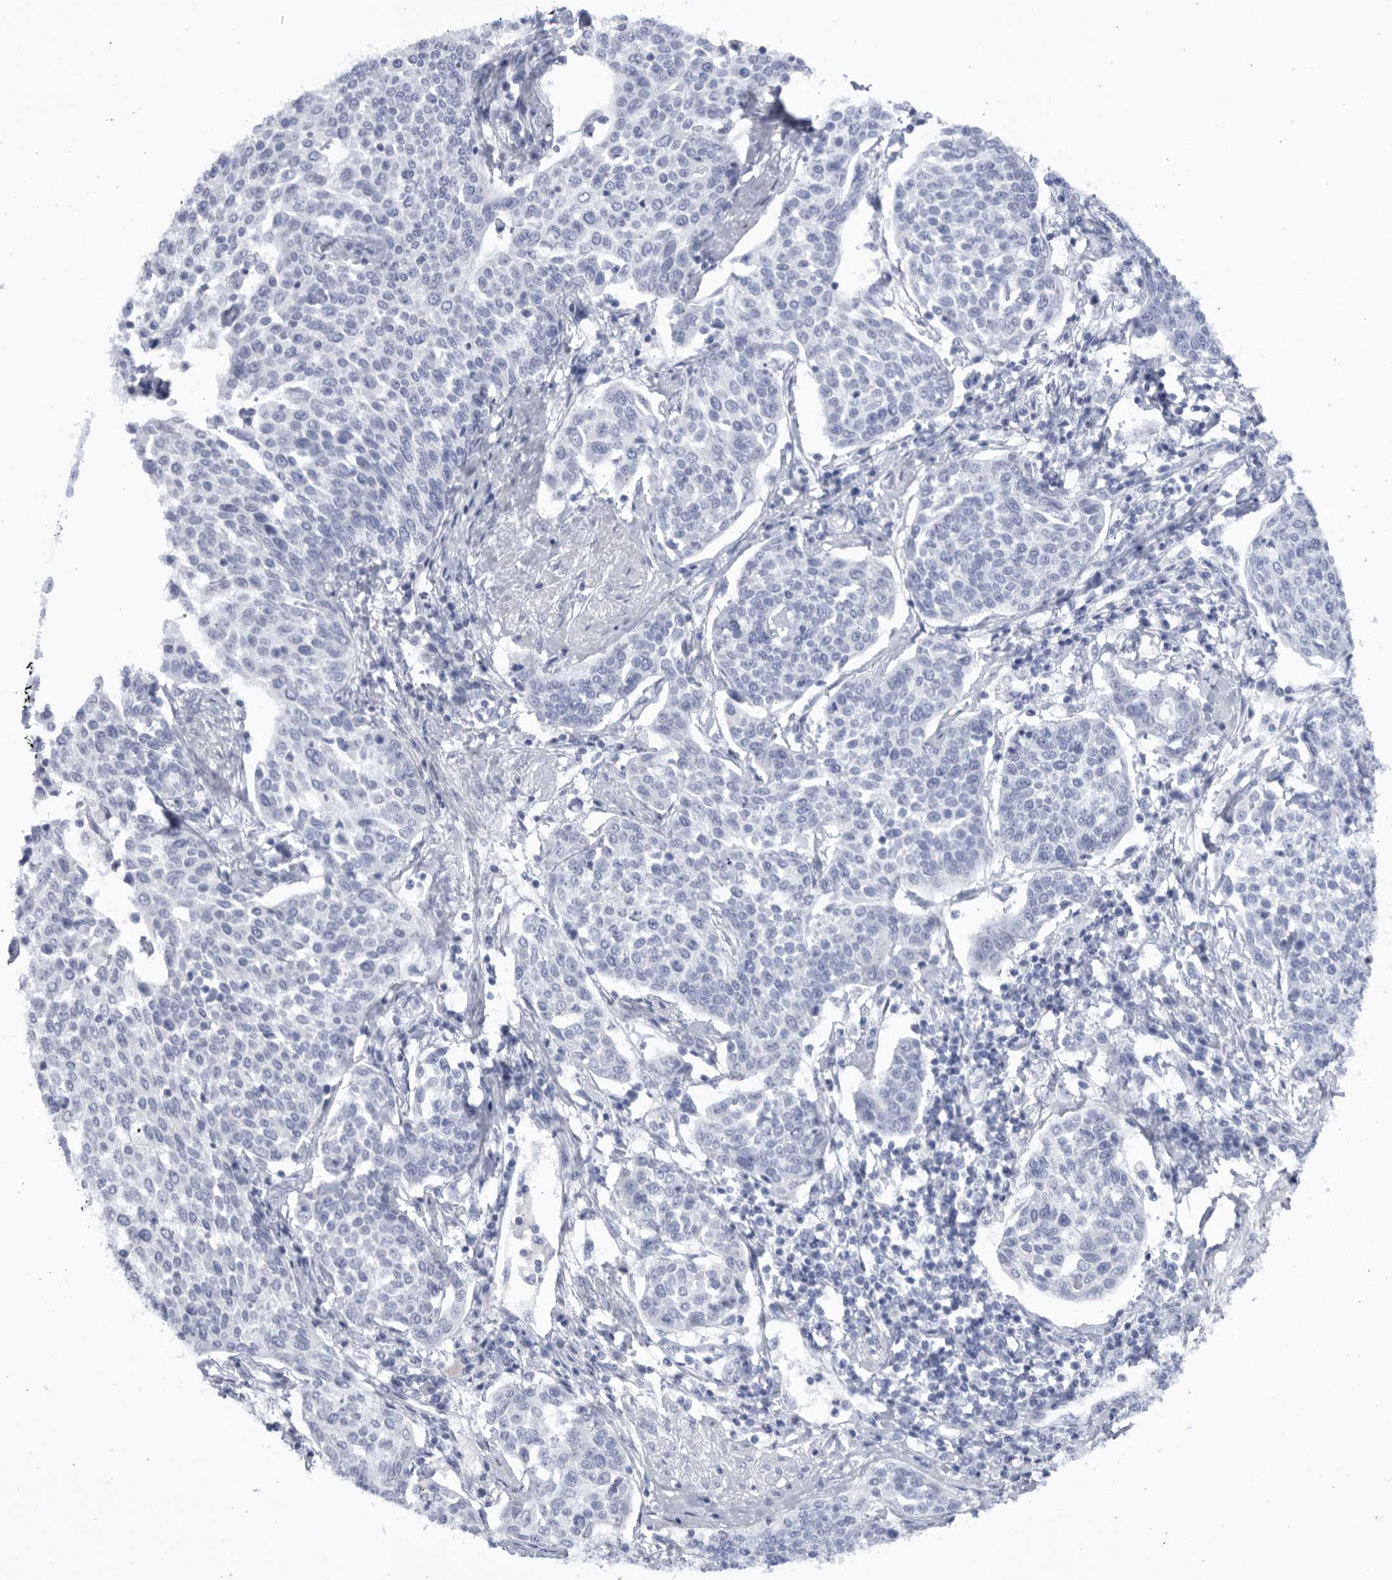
{"staining": {"intensity": "negative", "quantity": "none", "location": "none"}, "tissue": "cervical cancer", "cell_type": "Tumor cells", "image_type": "cancer", "snomed": [{"axis": "morphology", "description": "Squamous cell carcinoma, NOS"}, {"axis": "topography", "description": "Cervix"}], "caption": "Immunohistochemistry micrograph of squamous cell carcinoma (cervical) stained for a protein (brown), which exhibits no staining in tumor cells.", "gene": "CCDC181", "patient": {"sex": "female", "age": 34}}